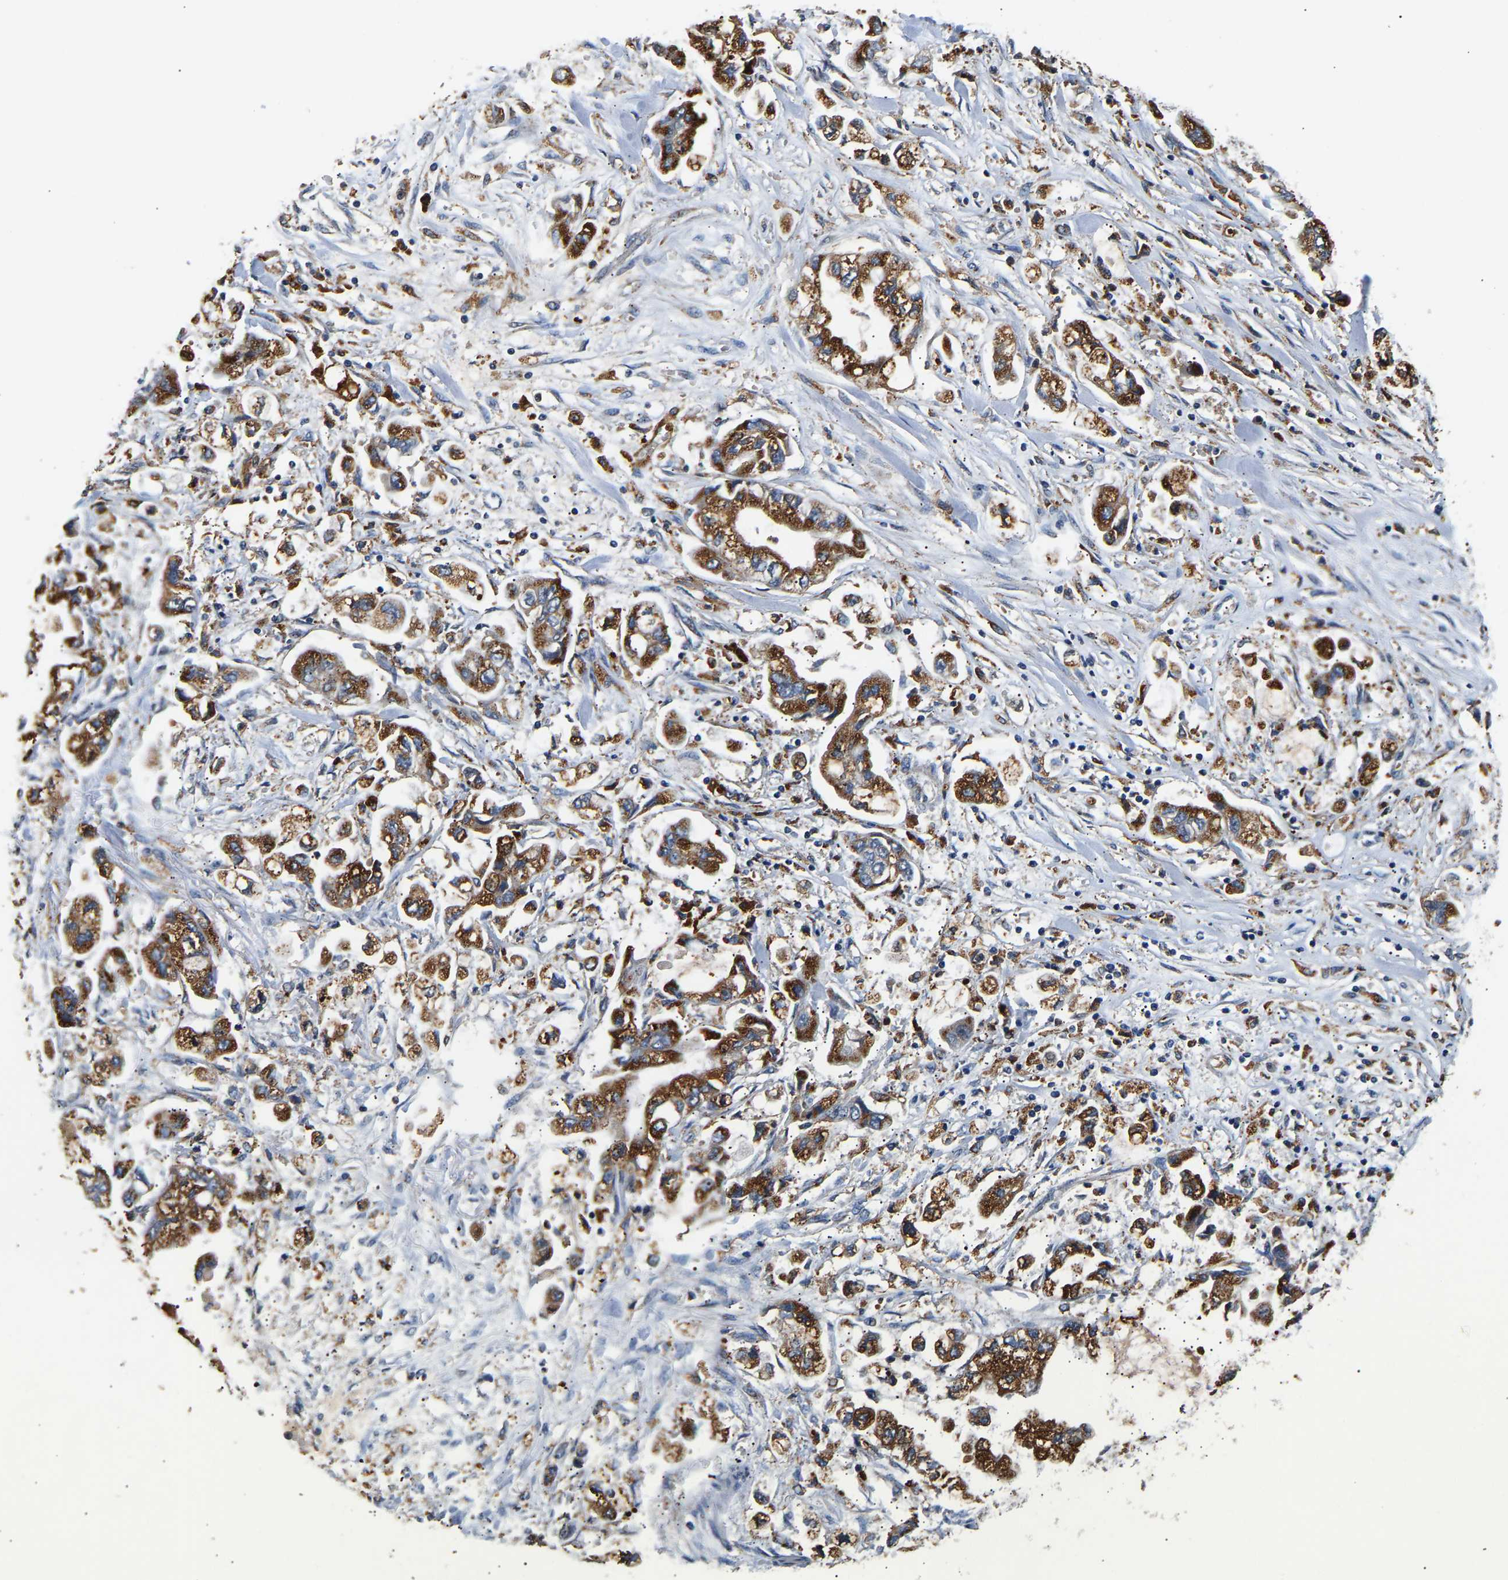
{"staining": {"intensity": "strong", "quantity": ">75%", "location": "cytoplasmic/membranous"}, "tissue": "stomach cancer", "cell_type": "Tumor cells", "image_type": "cancer", "snomed": [{"axis": "morphology", "description": "Normal tissue, NOS"}, {"axis": "morphology", "description": "Adenocarcinoma, NOS"}, {"axis": "topography", "description": "Stomach"}], "caption": "Strong cytoplasmic/membranous protein staining is appreciated in approximately >75% of tumor cells in stomach adenocarcinoma.", "gene": "SMU1", "patient": {"sex": "male", "age": 62}}